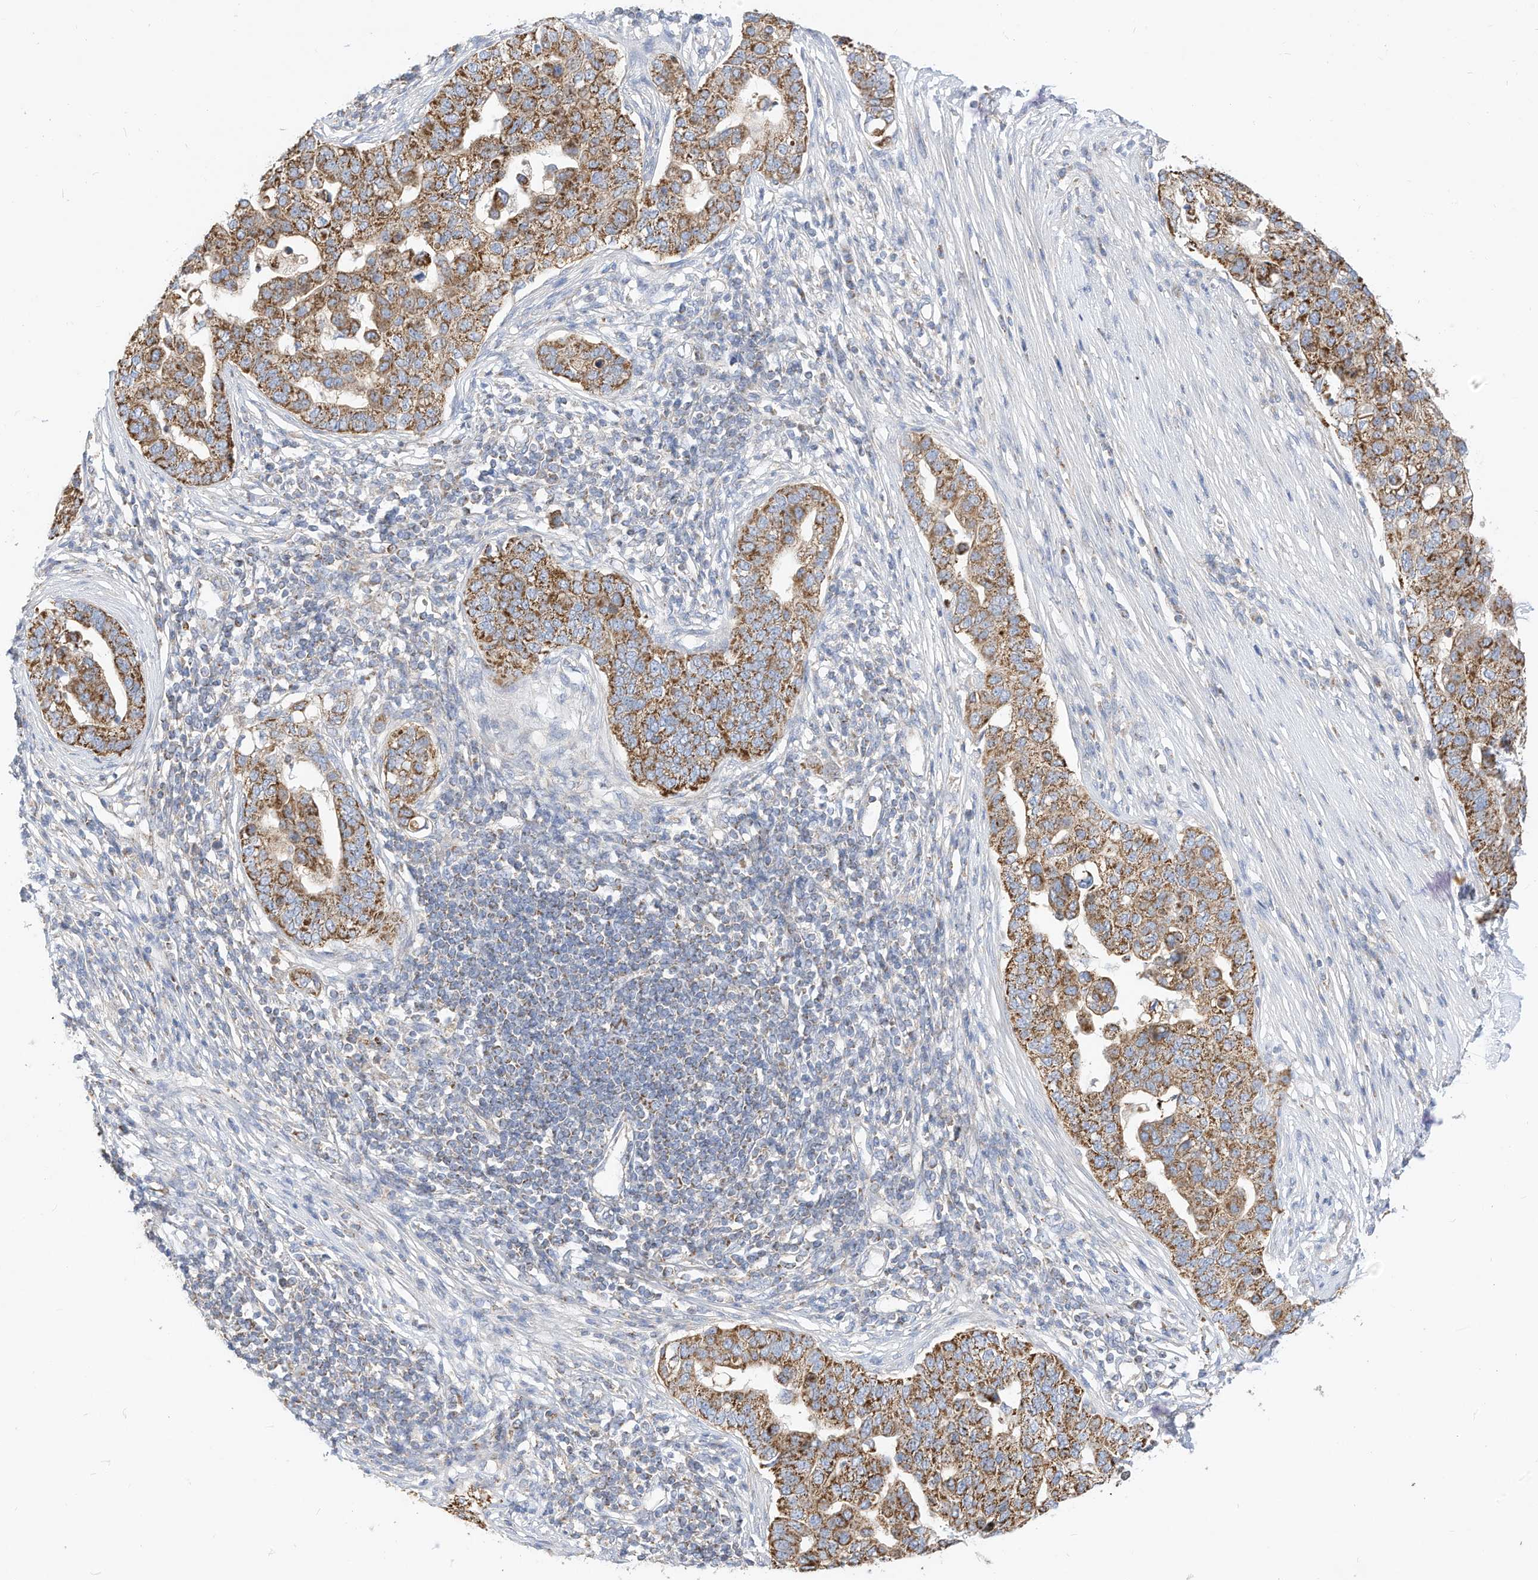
{"staining": {"intensity": "moderate", "quantity": ">75%", "location": "cytoplasmic/membranous"}, "tissue": "pancreatic cancer", "cell_type": "Tumor cells", "image_type": "cancer", "snomed": [{"axis": "morphology", "description": "Adenocarcinoma, NOS"}, {"axis": "topography", "description": "Pancreas"}], "caption": "Tumor cells reveal moderate cytoplasmic/membranous expression in about >75% of cells in adenocarcinoma (pancreatic). (DAB IHC, brown staining for protein, blue staining for nuclei).", "gene": "RHOH", "patient": {"sex": "female", "age": 61}}